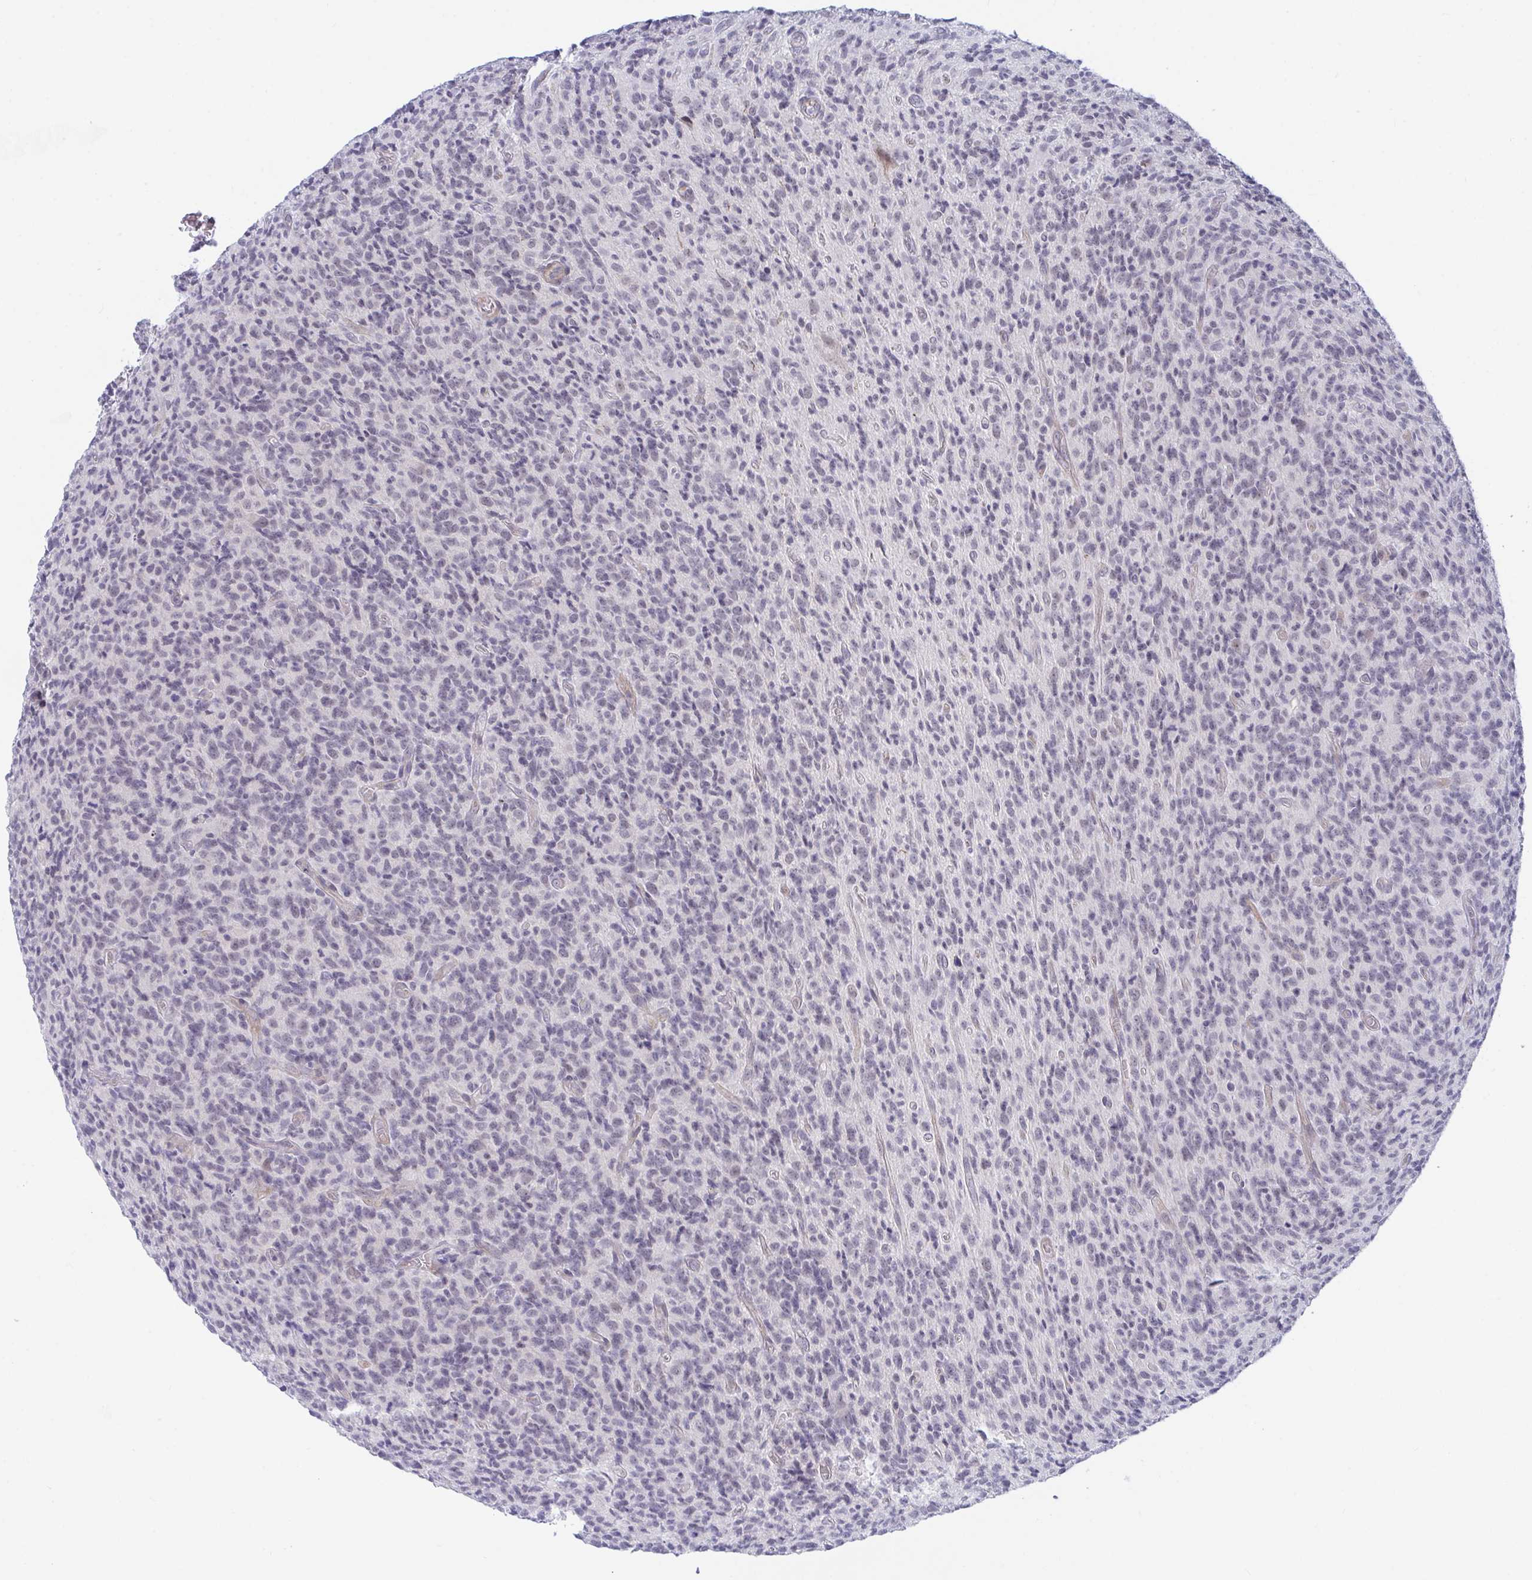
{"staining": {"intensity": "weak", "quantity": "<25%", "location": "nuclear"}, "tissue": "glioma", "cell_type": "Tumor cells", "image_type": "cancer", "snomed": [{"axis": "morphology", "description": "Glioma, malignant, High grade"}, {"axis": "topography", "description": "Brain"}], "caption": "This is an IHC photomicrograph of glioma. There is no expression in tumor cells.", "gene": "DAOA", "patient": {"sex": "male", "age": 76}}